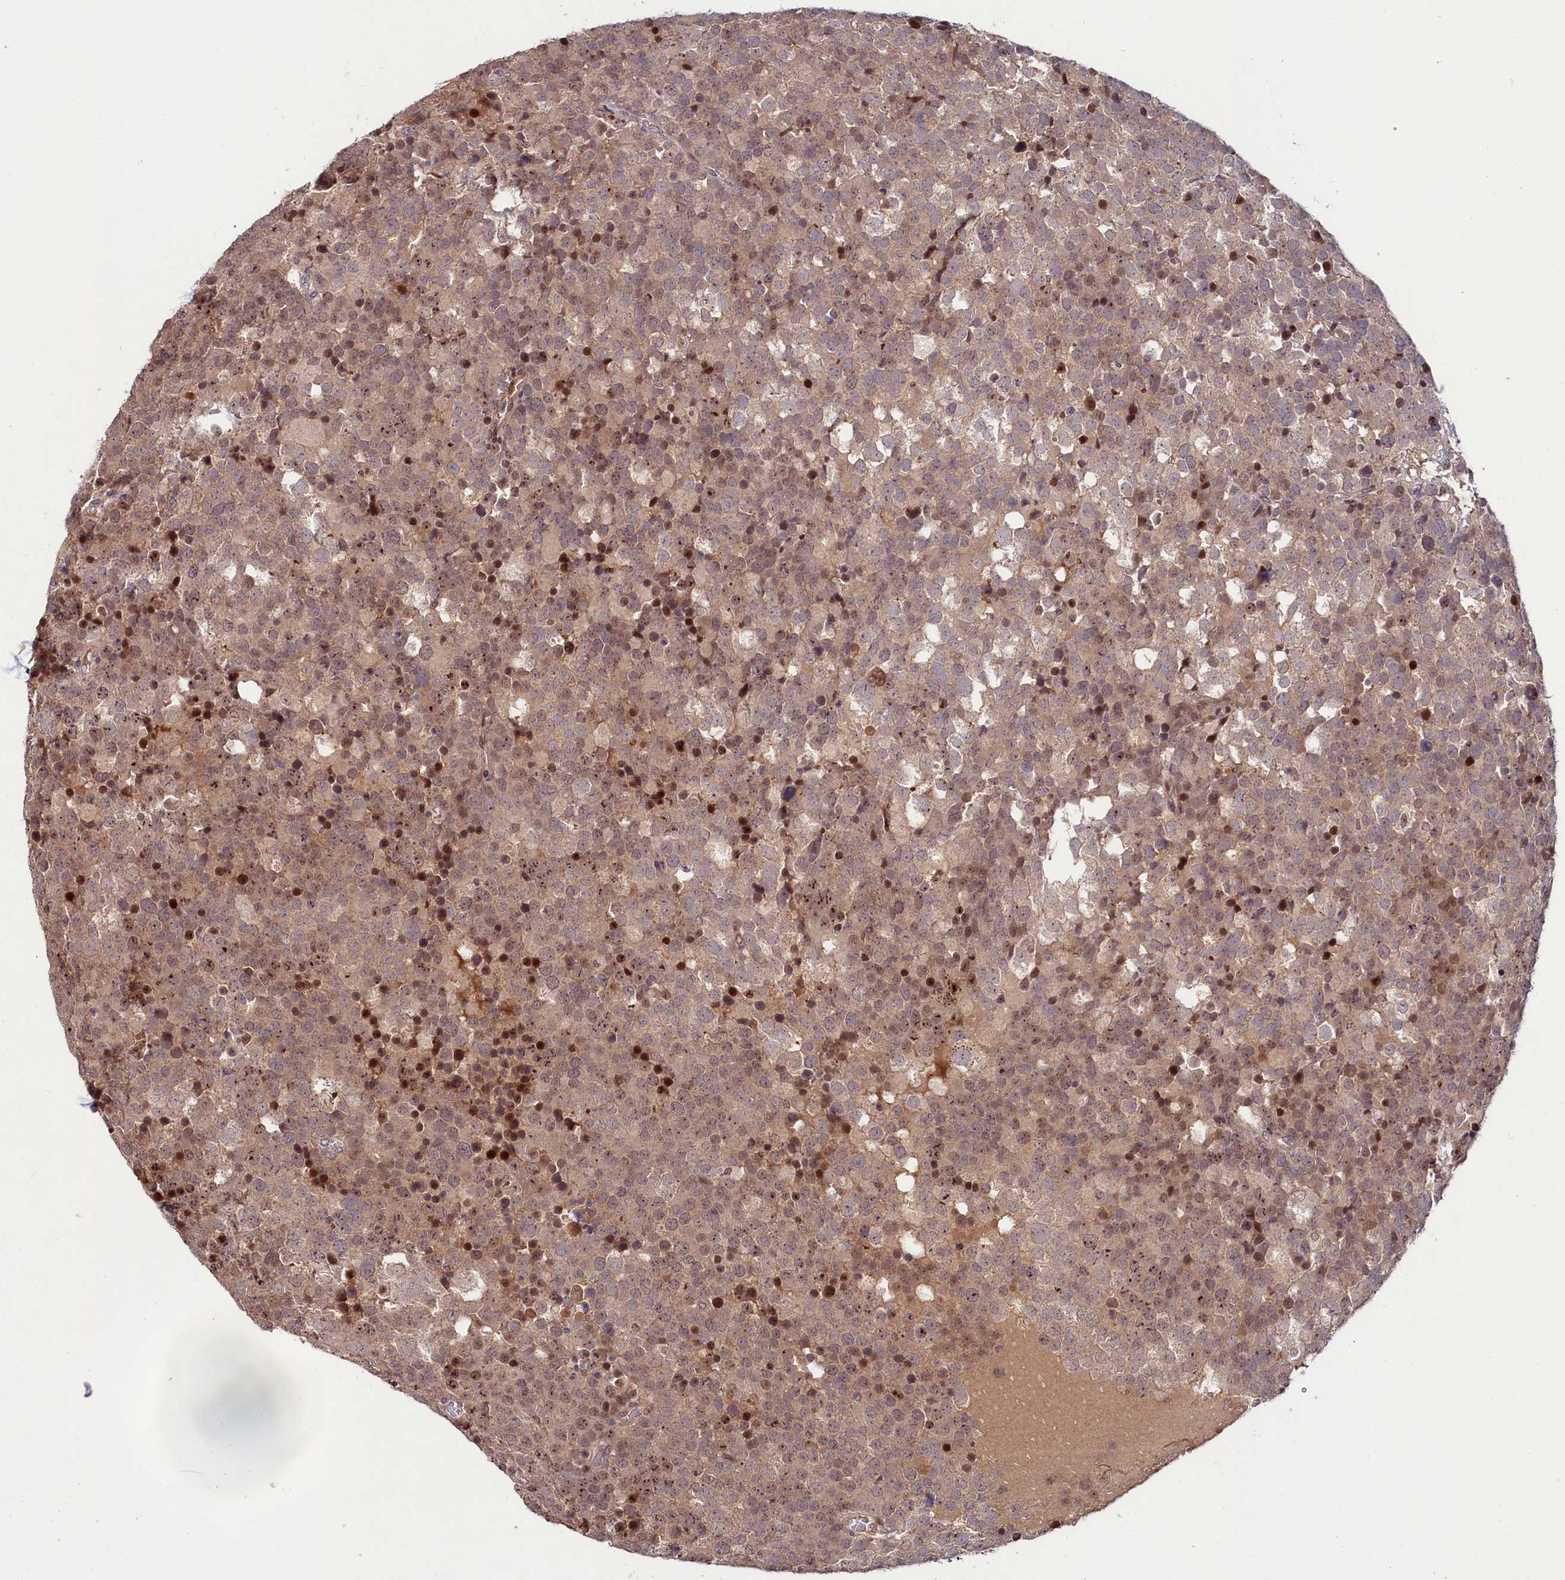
{"staining": {"intensity": "moderate", "quantity": ">75%", "location": "cytoplasmic/membranous,nuclear"}, "tissue": "testis cancer", "cell_type": "Tumor cells", "image_type": "cancer", "snomed": [{"axis": "morphology", "description": "Seminoma, NOS"}, {"axis": "topography", "description": "Testis"}], "caption": "This image shows IHC staining of human testis cancer, with medium moderate cytoplasmic/membranous and nuclear expression in about >75% of tumor cells.", "gene": "N4BP2L1", "patient": {"sex": "male", "age": 71}}